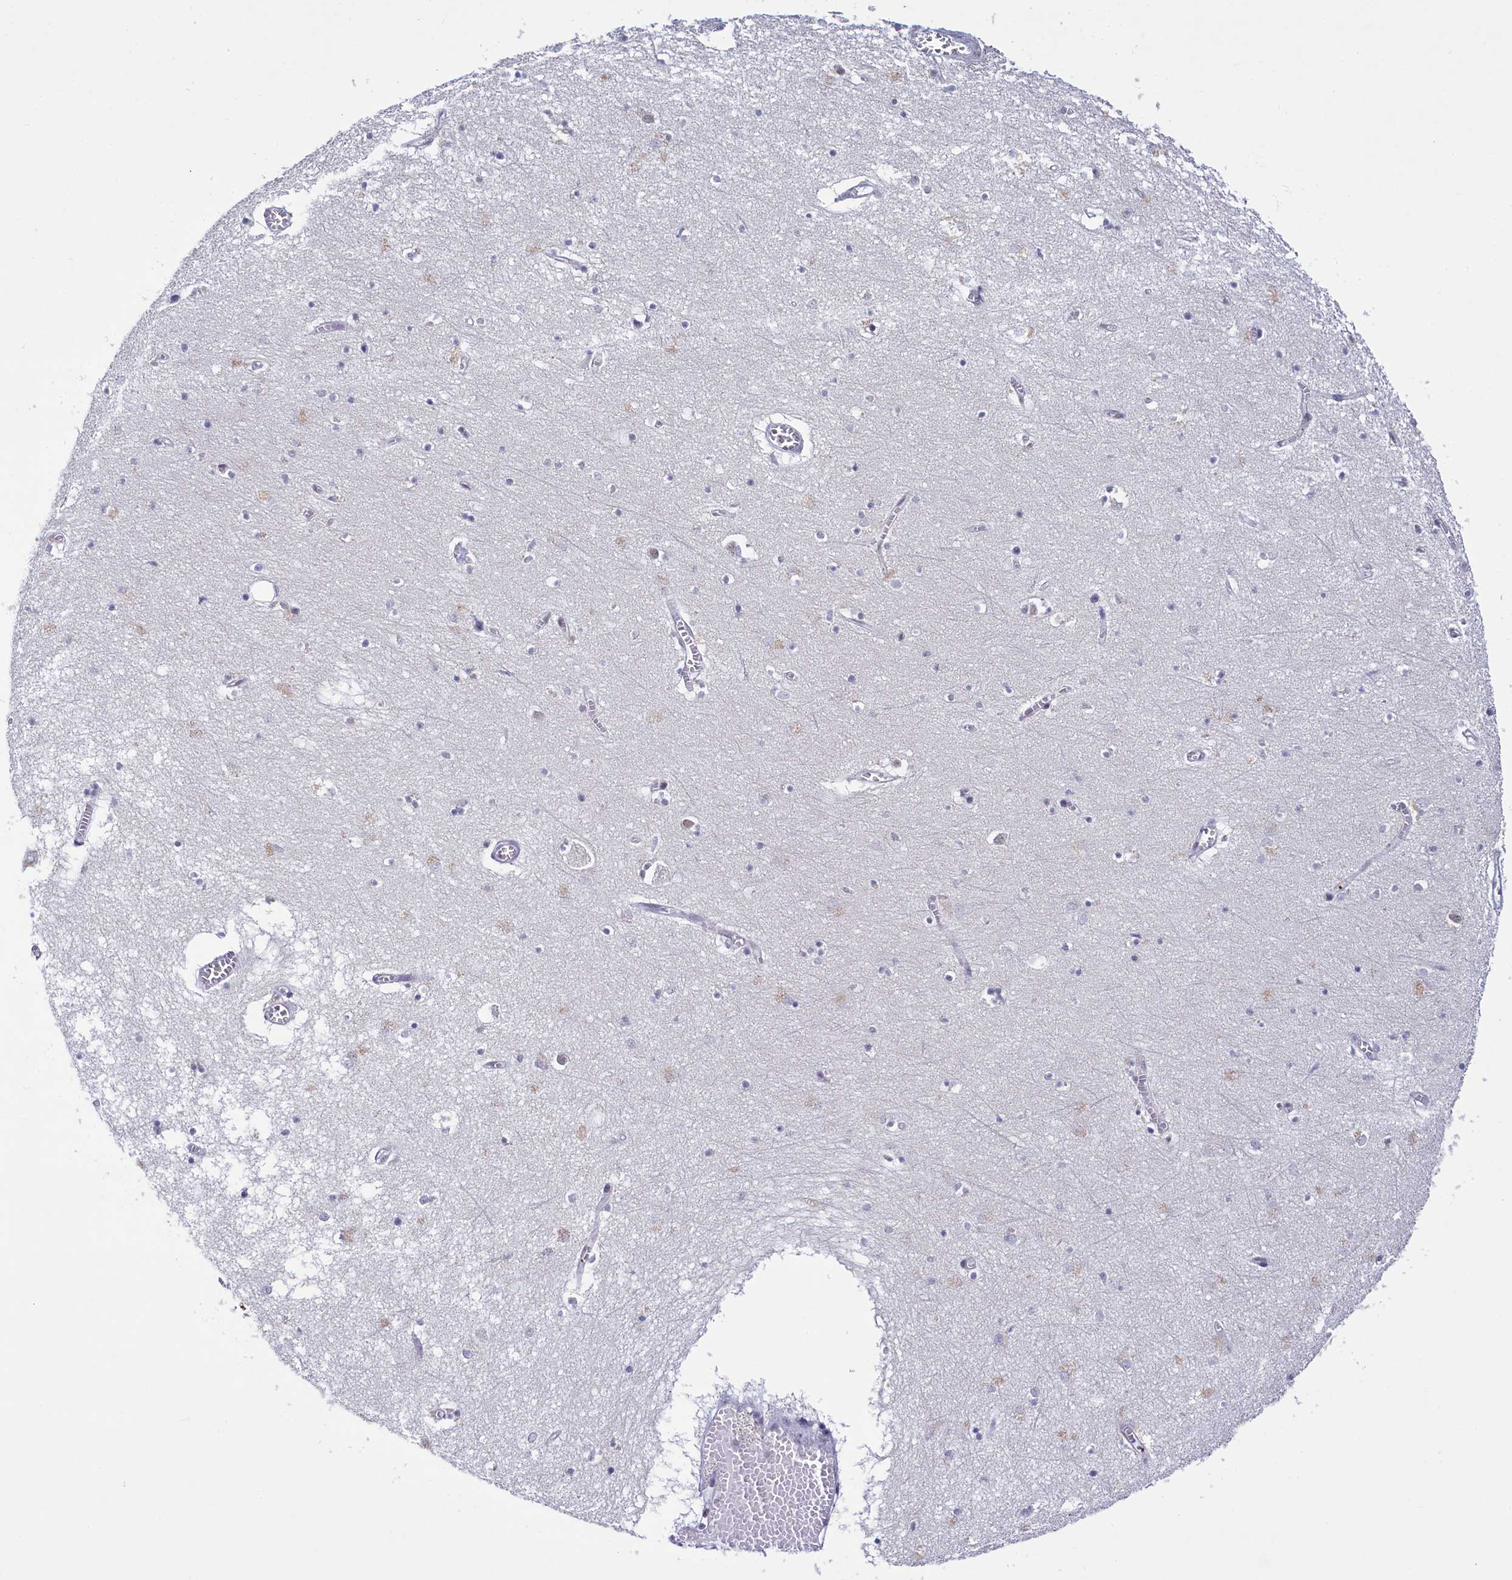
{"staining": {"intensity": "negative", "quantity": "none", "location": "none"}, "tissue": "hippocampus", "cell_type": "Glial cells", "image_type": "normal", "snomed": [{"axis": "morphology", "description": "Normal tissue, NOS"}, {"axis": "topography", "description": "Hippocampus"}], "caption": "Immunohistochemistry photomicrograph of normal human hippocampus stained for a protein (brown), which reveals no staining in glial cells.", "gene": "PPHLN1", "patient": {"sex": "male", "age": 70}}